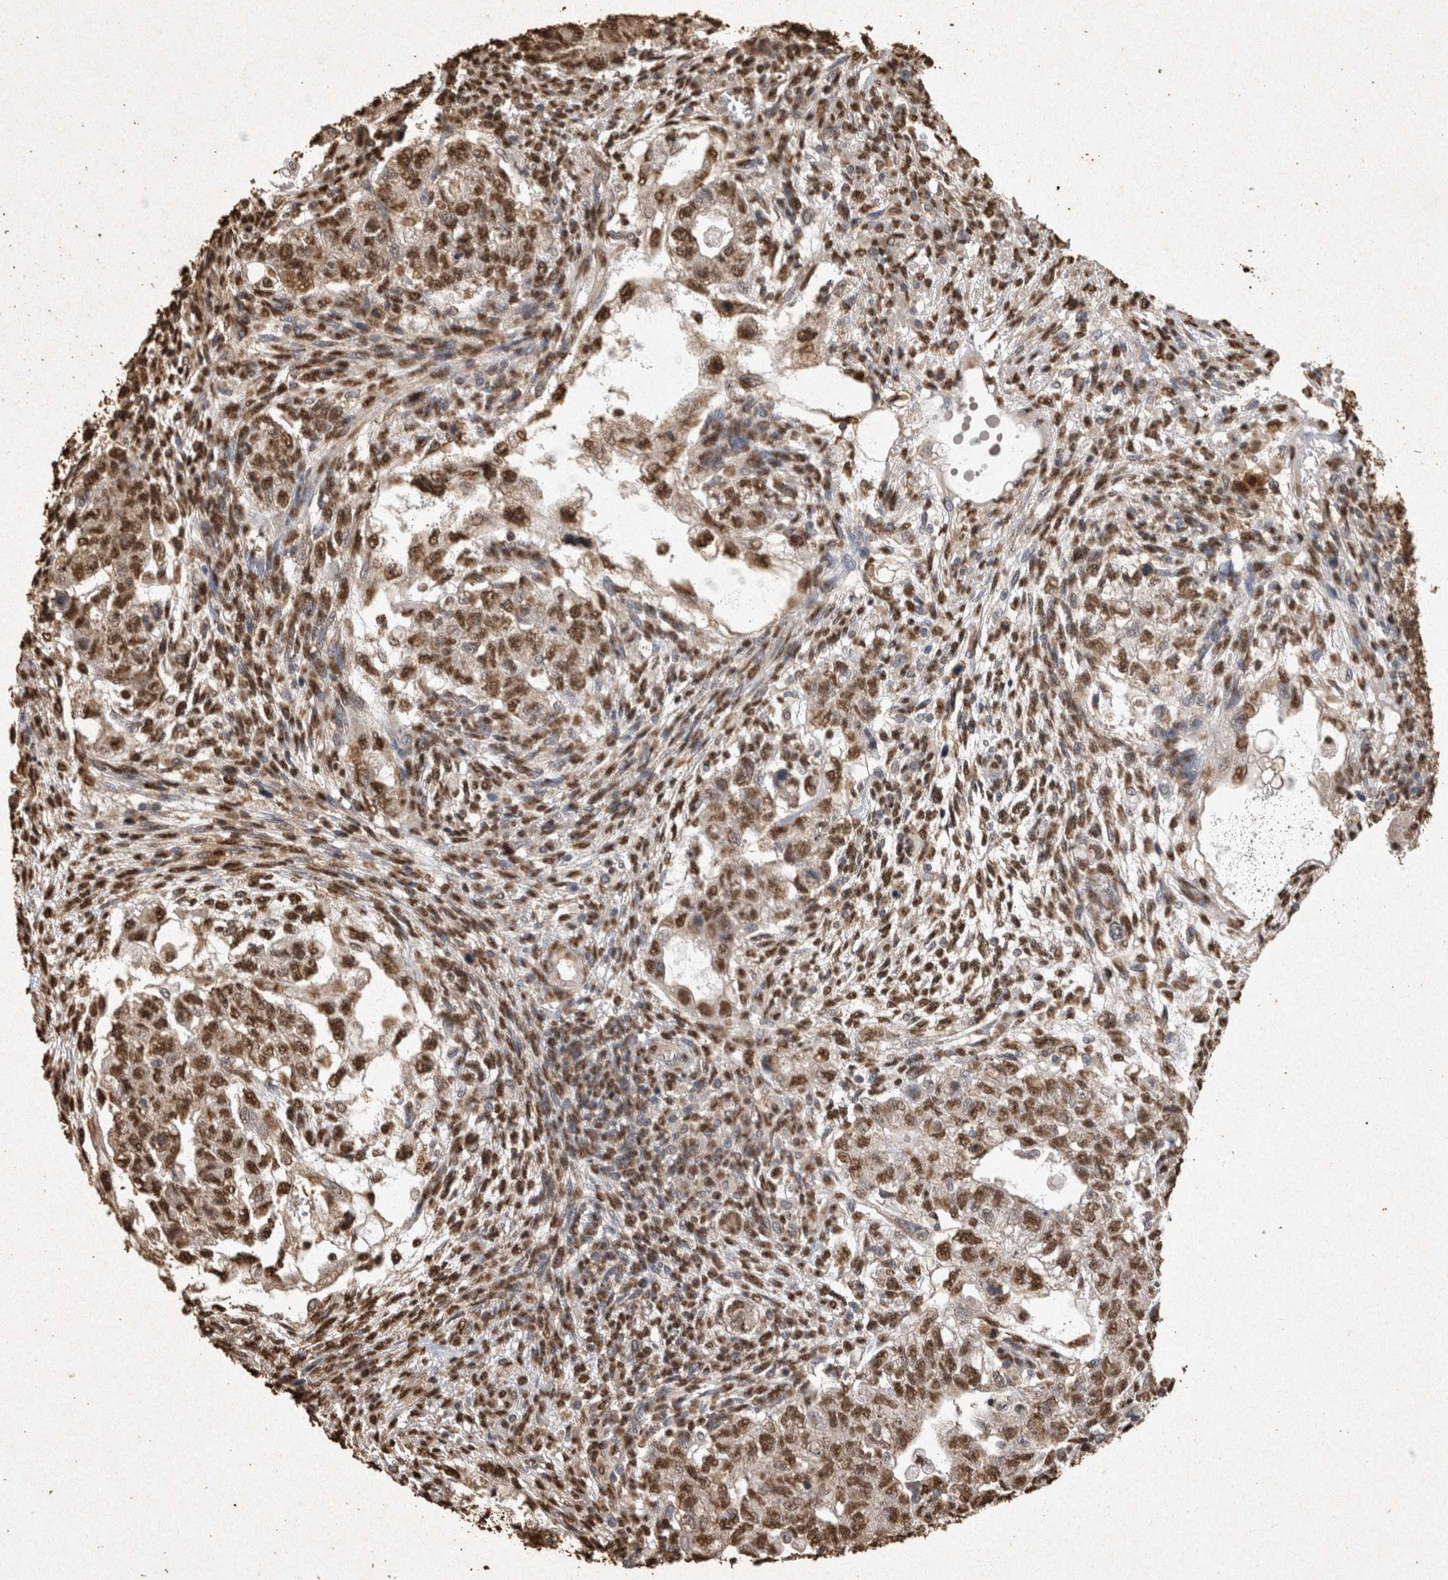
{"staining": {"intensity": "moderate", "quantity": ">75%", "location": "nuclear"}, "tissue": "testis cancer", "cell_type": "Tumor cells", "image_type": "cancer", "snomed": [{"axis": "morphology", "description": "Normal tissue, NOS"}, {"axis": "morphology", "description": "Carcinoma, Embryonal, NOS"}, {"axis": "topography", "description": "Testis"}], "caption": "Protein staining of testis embryonal carcinoma tissue exhibits moderate nuclear staining in about >75% of tumor cells. The protein of interest is stained brown, and the nuclei are stained in blue (DAB (3,3'-diaminobenzidine) IHC with brightfield microscopy, high magnification).", "gene": "OAS2", "patient": {"sex": "male", "age": 36}}